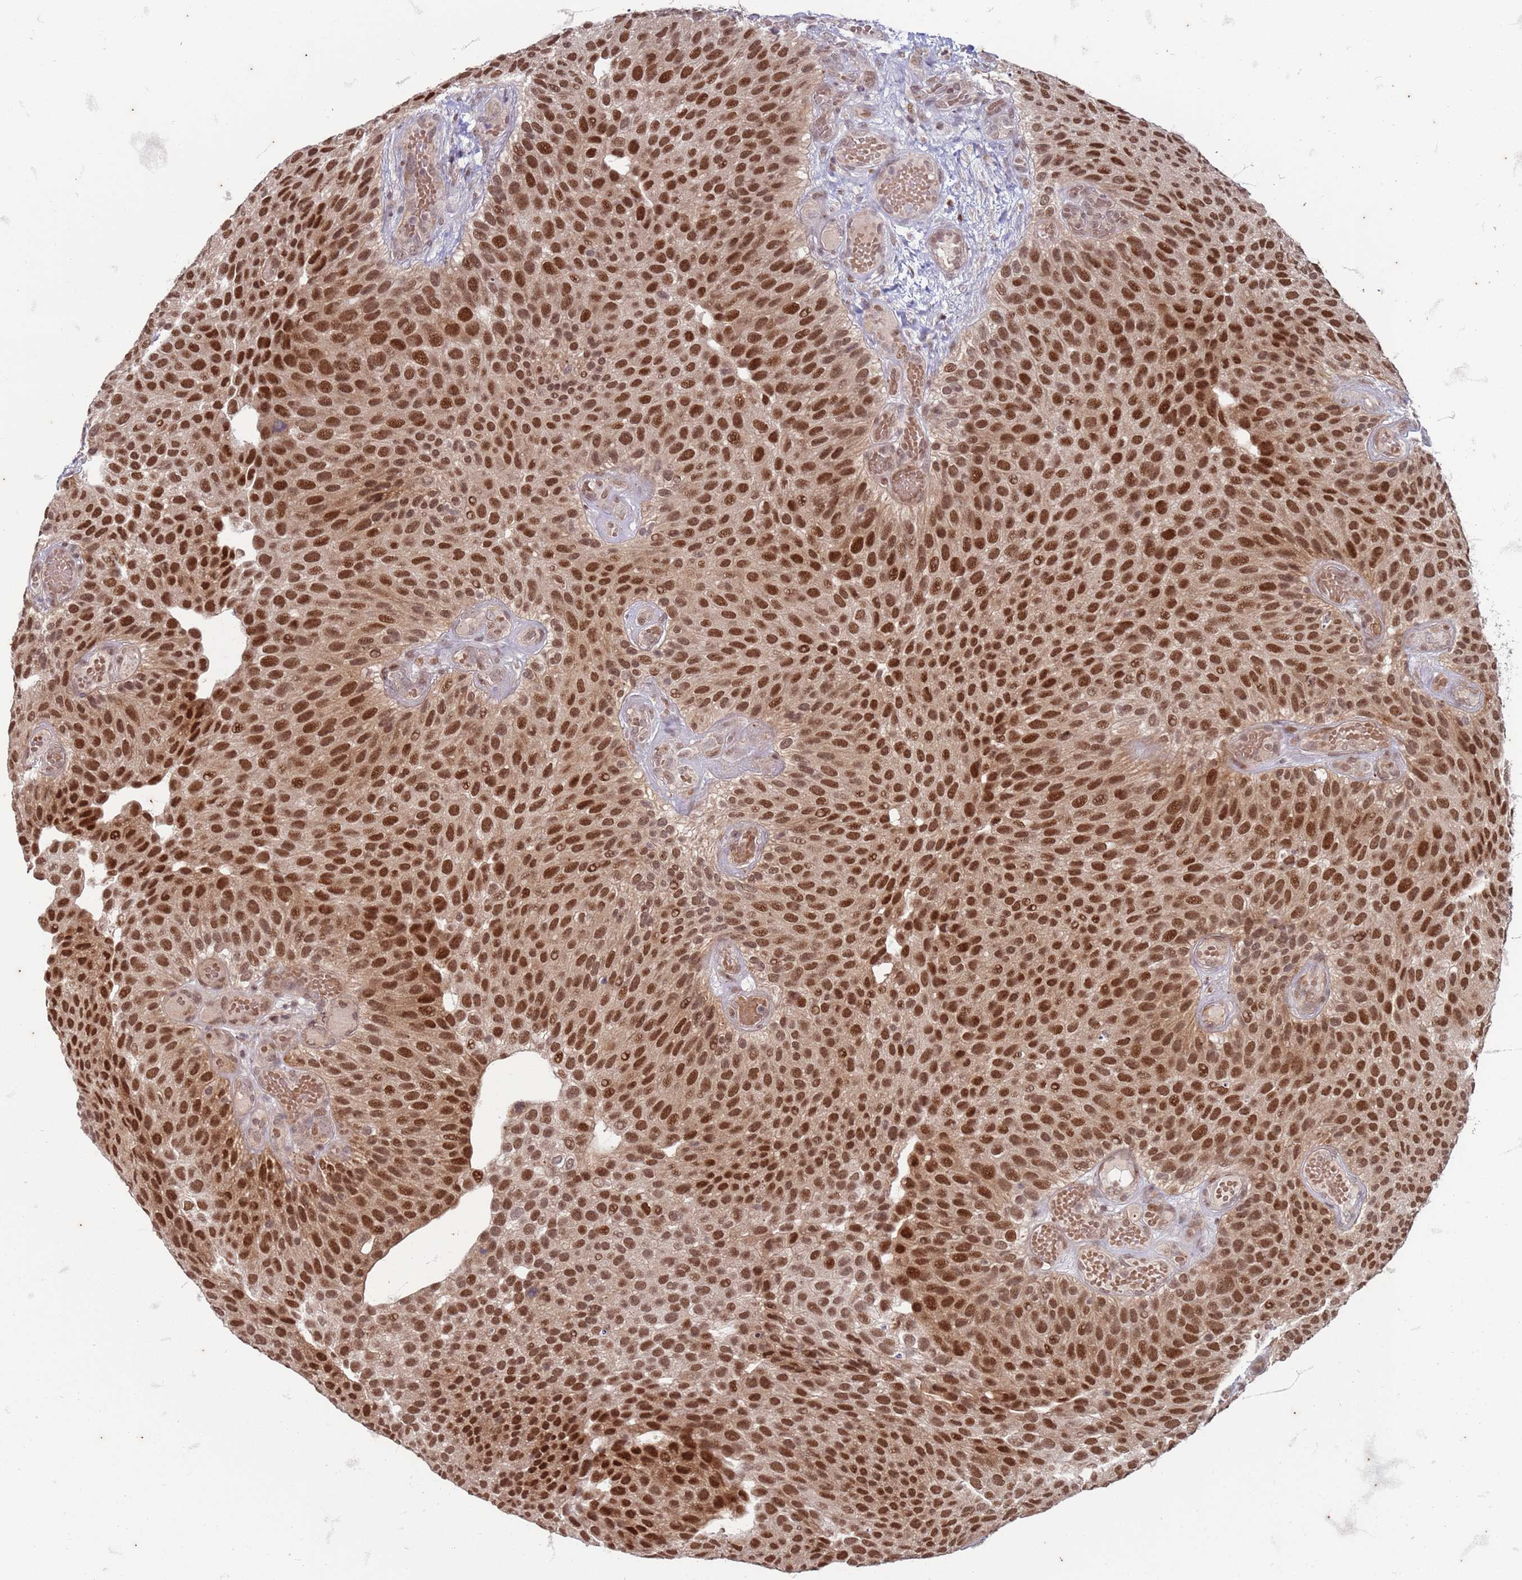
{"staining": {"intensity": "strong", "quantity": ">75%", "location": "nuclear"}, "tissue": "urothelial cancer", "cell_type": "Tumor cells", "image_type": "cancer", "snomed": [{"axis": "morphology", "description": "Urothelial carcinoma, Low grade"}, {"axis": "topography", "description": "Urinary bladder"}], "caption": "High-power microscopy captured an IHC image of urothelial carcinoma (low-grade), revealing strong nuclear positivity in approximately >75% of tumor cells.", "gene": "TRMT6", "patient": {"sex": "male", "age": 89}}